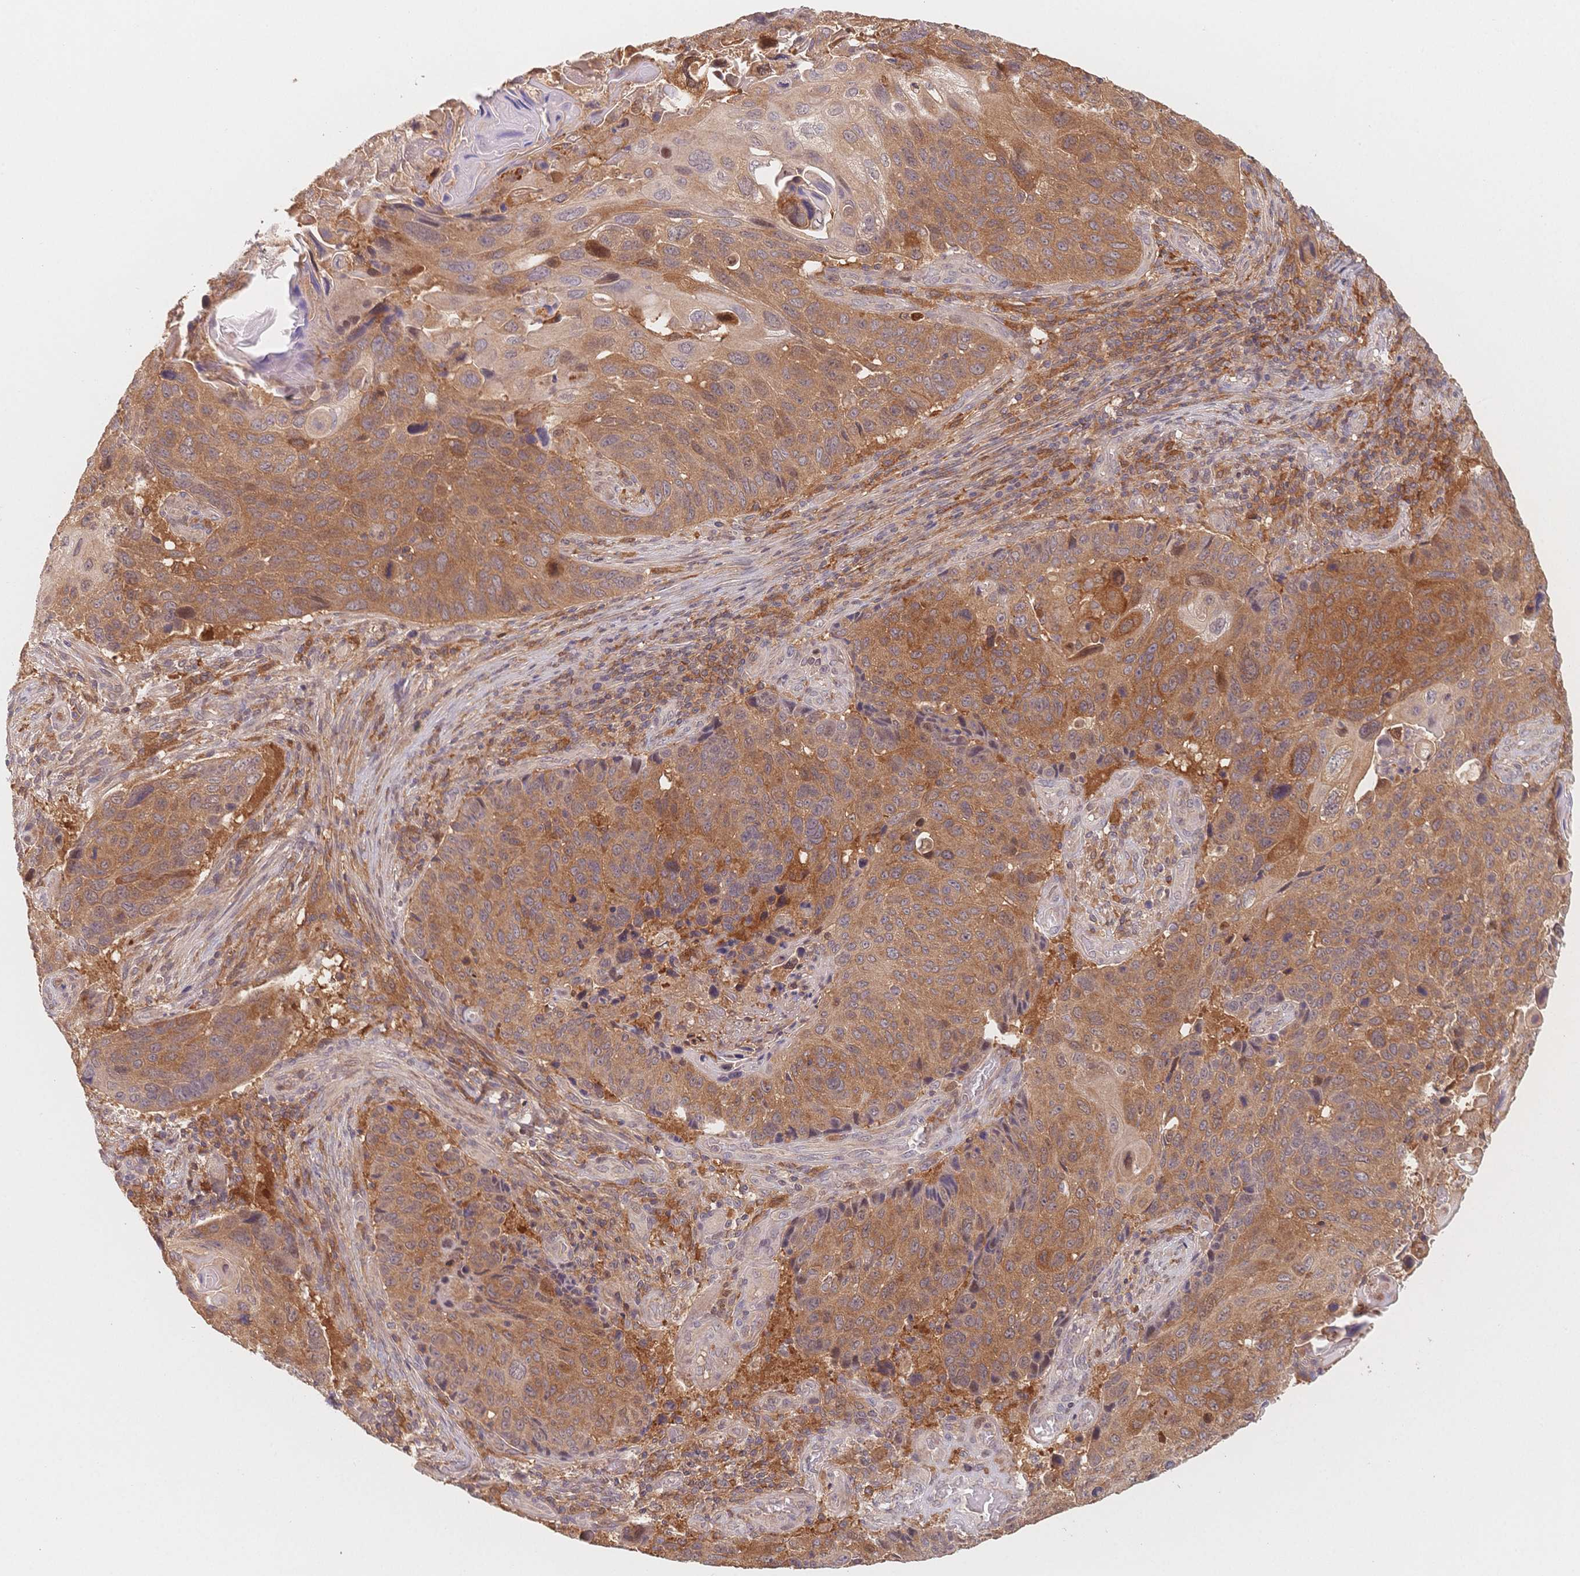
{"staining": {"intensity": "moderate", "quantity": ">75%", "location": "cytoplasmic/membranous"}, "tissue": "lung cancer", "cell_type": "Tumor cells", "image_type": "cancer", "snomed": [{"axis": "morphology", "description": "Squamous cell carcinoma, NOS"}, {"axis": "topography", "description": "Lung"}], "caption": "Lung cancer (squamous cell carcinoma) stained for a protein (brown) displays moderate cytoplasmic/membranous positive expression in about >75% of tumor cells.", "gene": "C12orf75", "patient": {"sex": "male", "age": 68}}